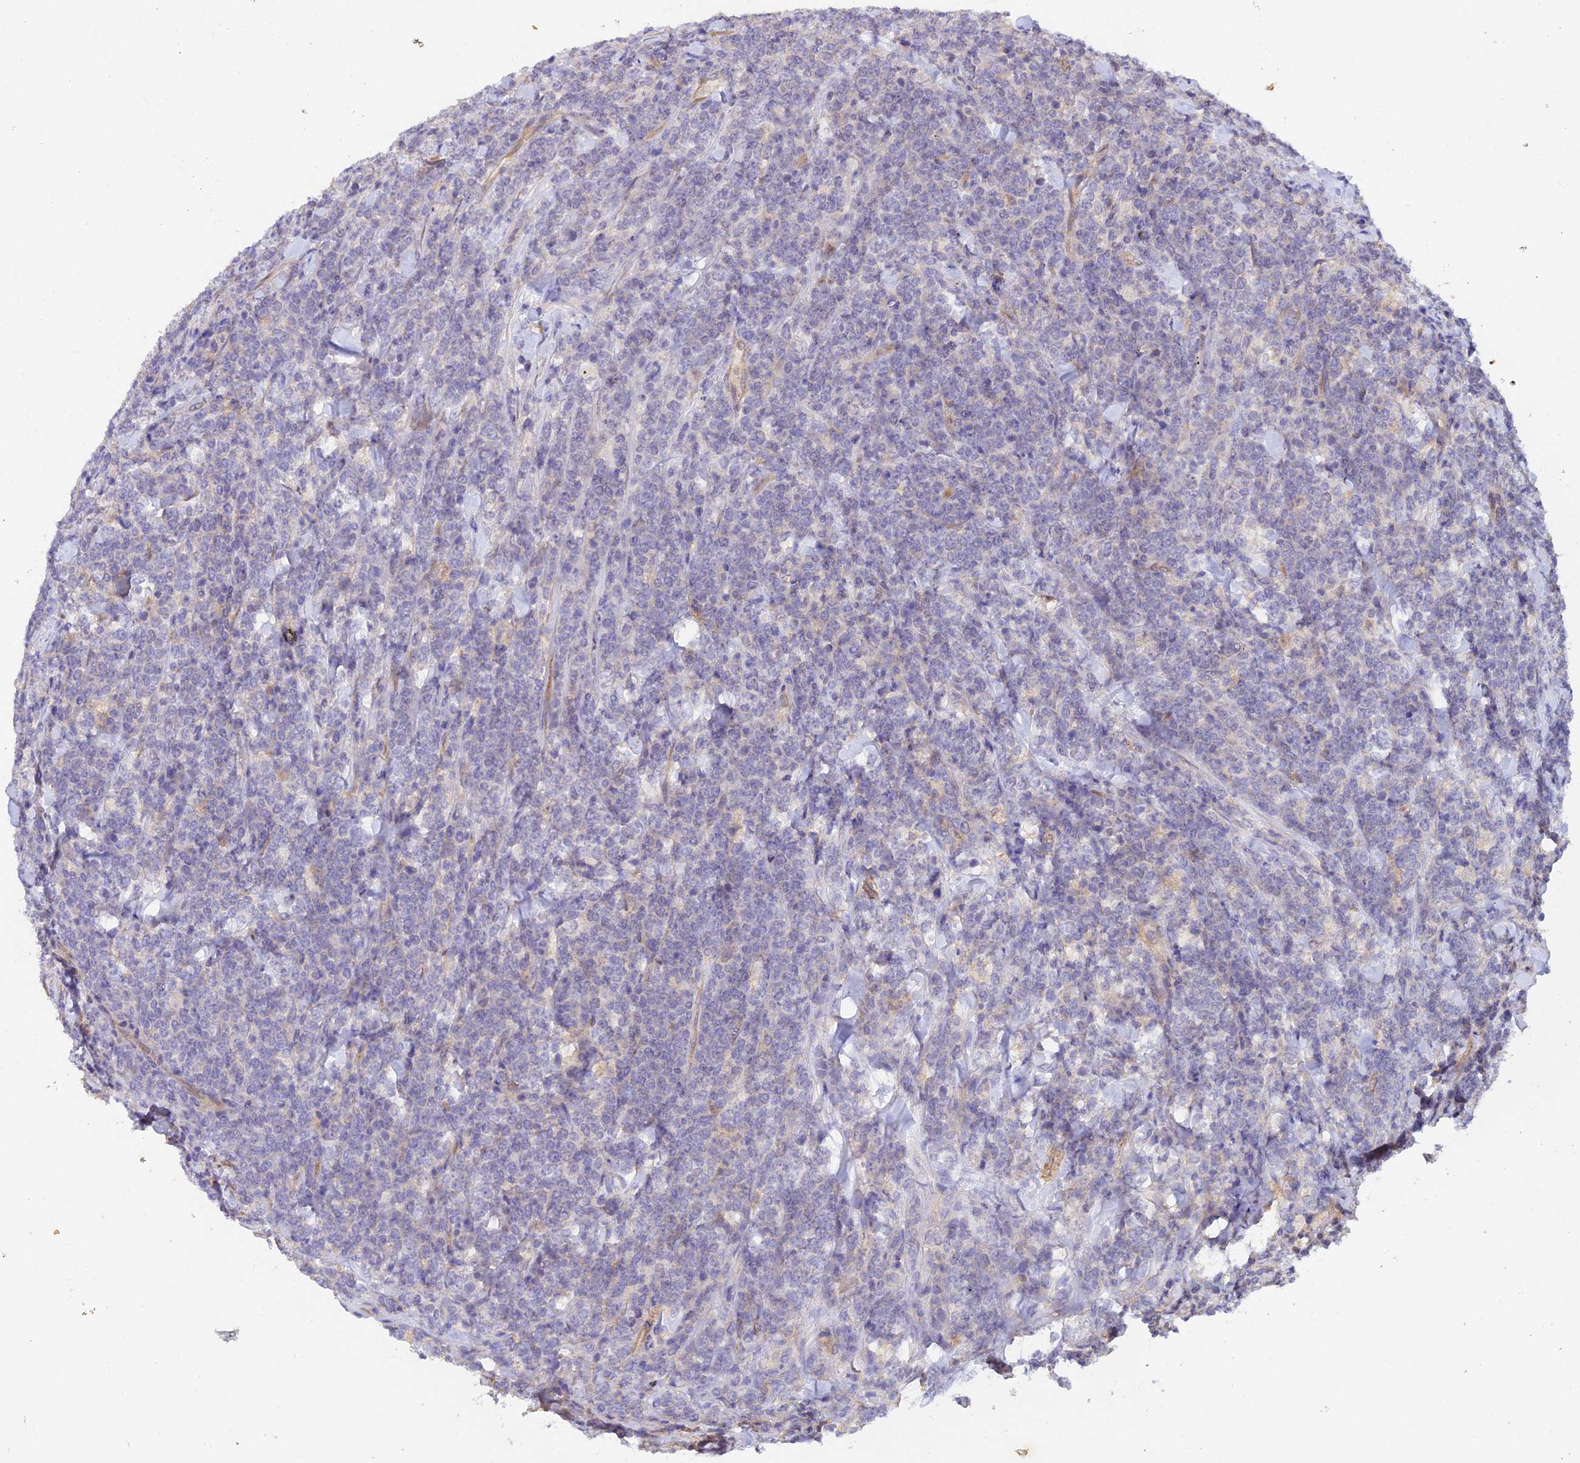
{"staining": {"intensity": "negative", "quantity": "none", "location": "none"}, "tissue": "lymphoma", "cell_type": "Tumor cells", "image_type": "cancer", "snomed": [{"axis": "morphology", "description": "Malignant lymphoma, non-Hodgkin's type, High grade"}, {"axis": "topography", "description": "Small intestine"}], "caption": "The IHC photomicrograph has no significant expression in tumor cells of high-grade malignant lymphoma, non-Hodgkin's type tissue.", "gene": "MYO9A", "patient": {"sex": "male", "age": 8}}